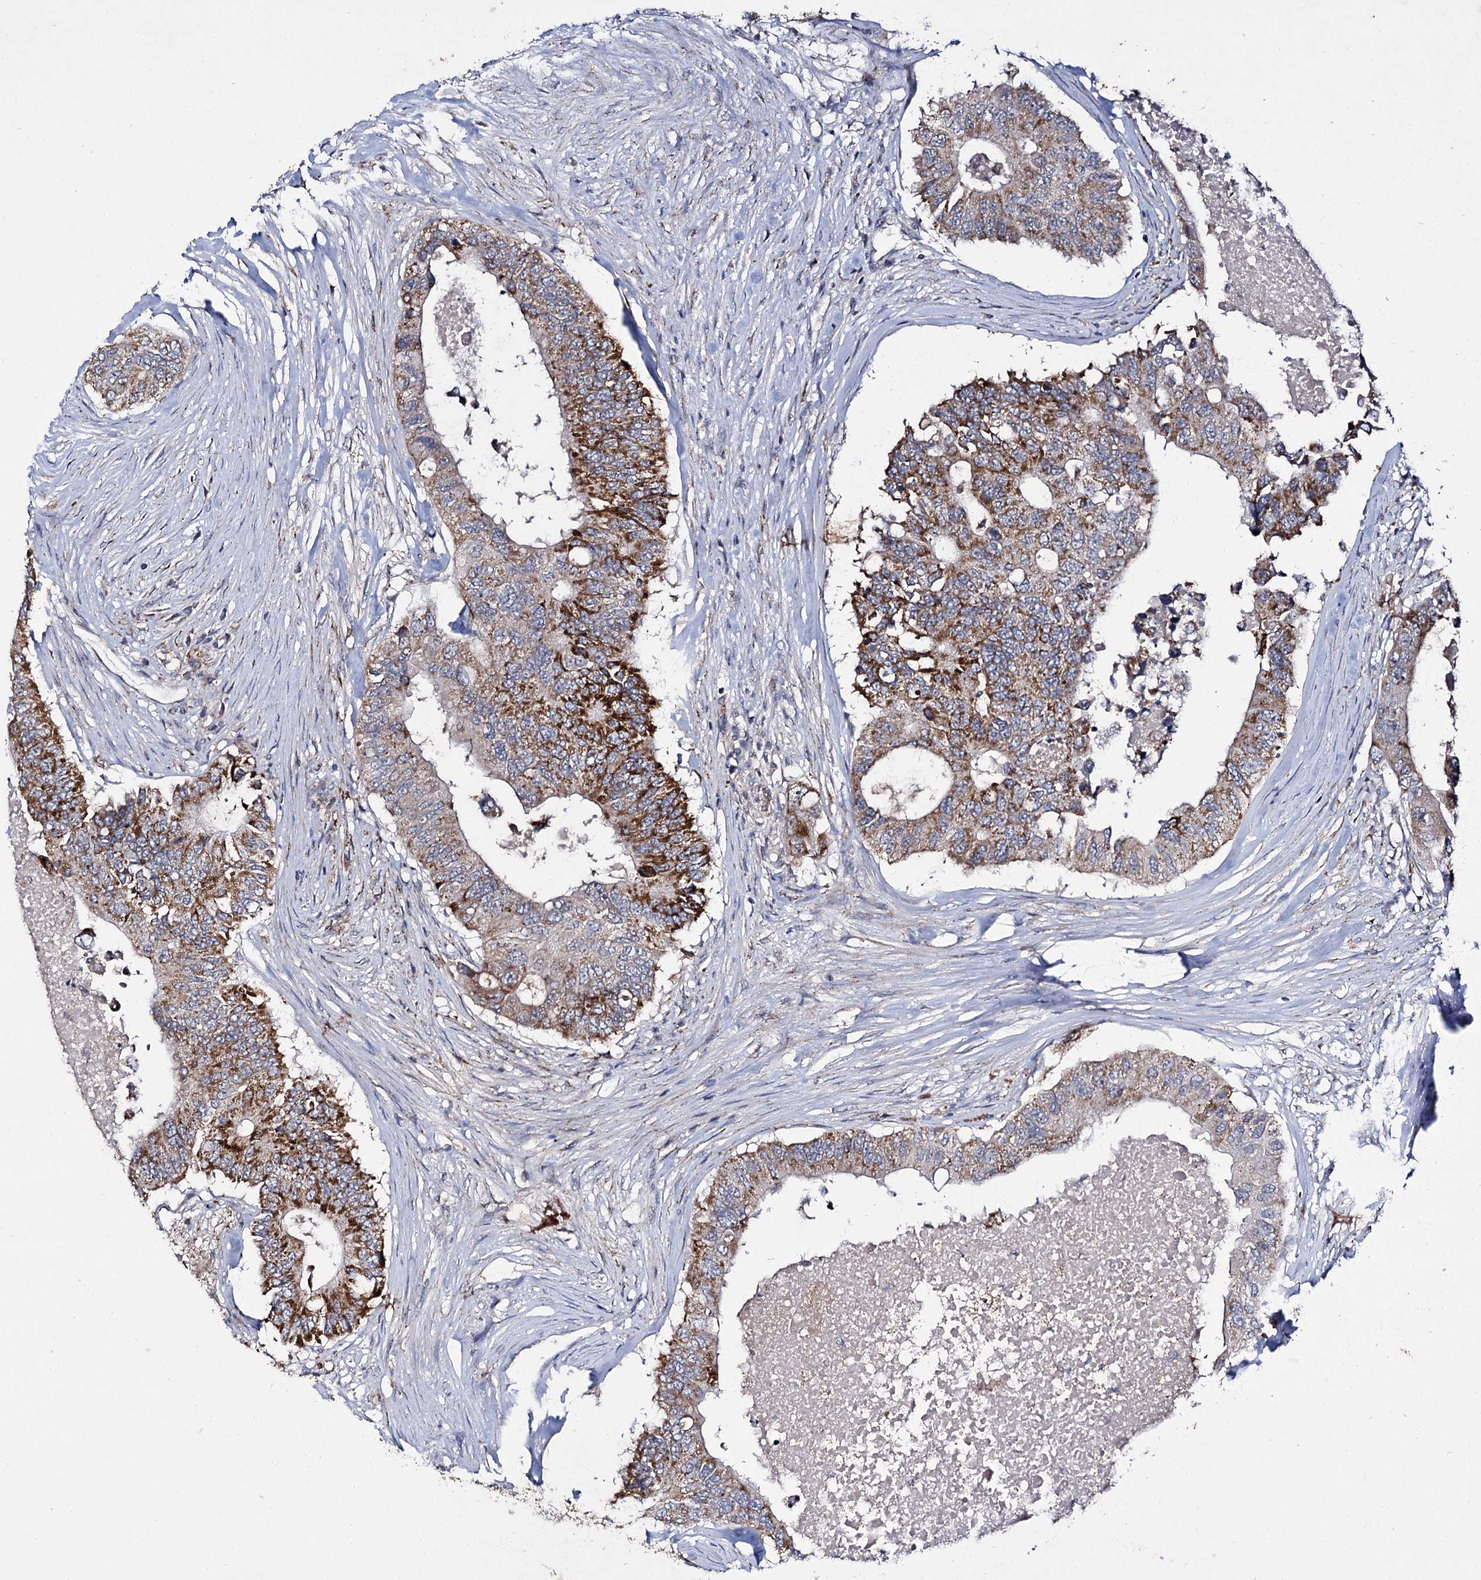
{"staining": {"intensity": "strong", "quantity": ">75%", "location": "cytoplasmic/membranous"}, "tissue": "colorectal cancer", "cell_type": "Tumor cells", "image_type": "cancer", "snomed": [{"axis": "morphology", "description": "Adenocarcinoma, NOS"}, {"axis": "topography", "description": "Colon"}], "caption": "Human colorectal adenocarcinoma stained with a protein marker demonstrates strong staining in tumor cells.", "gene": "RPUSD4", "patient": {"sex": "male", "age": 71}}